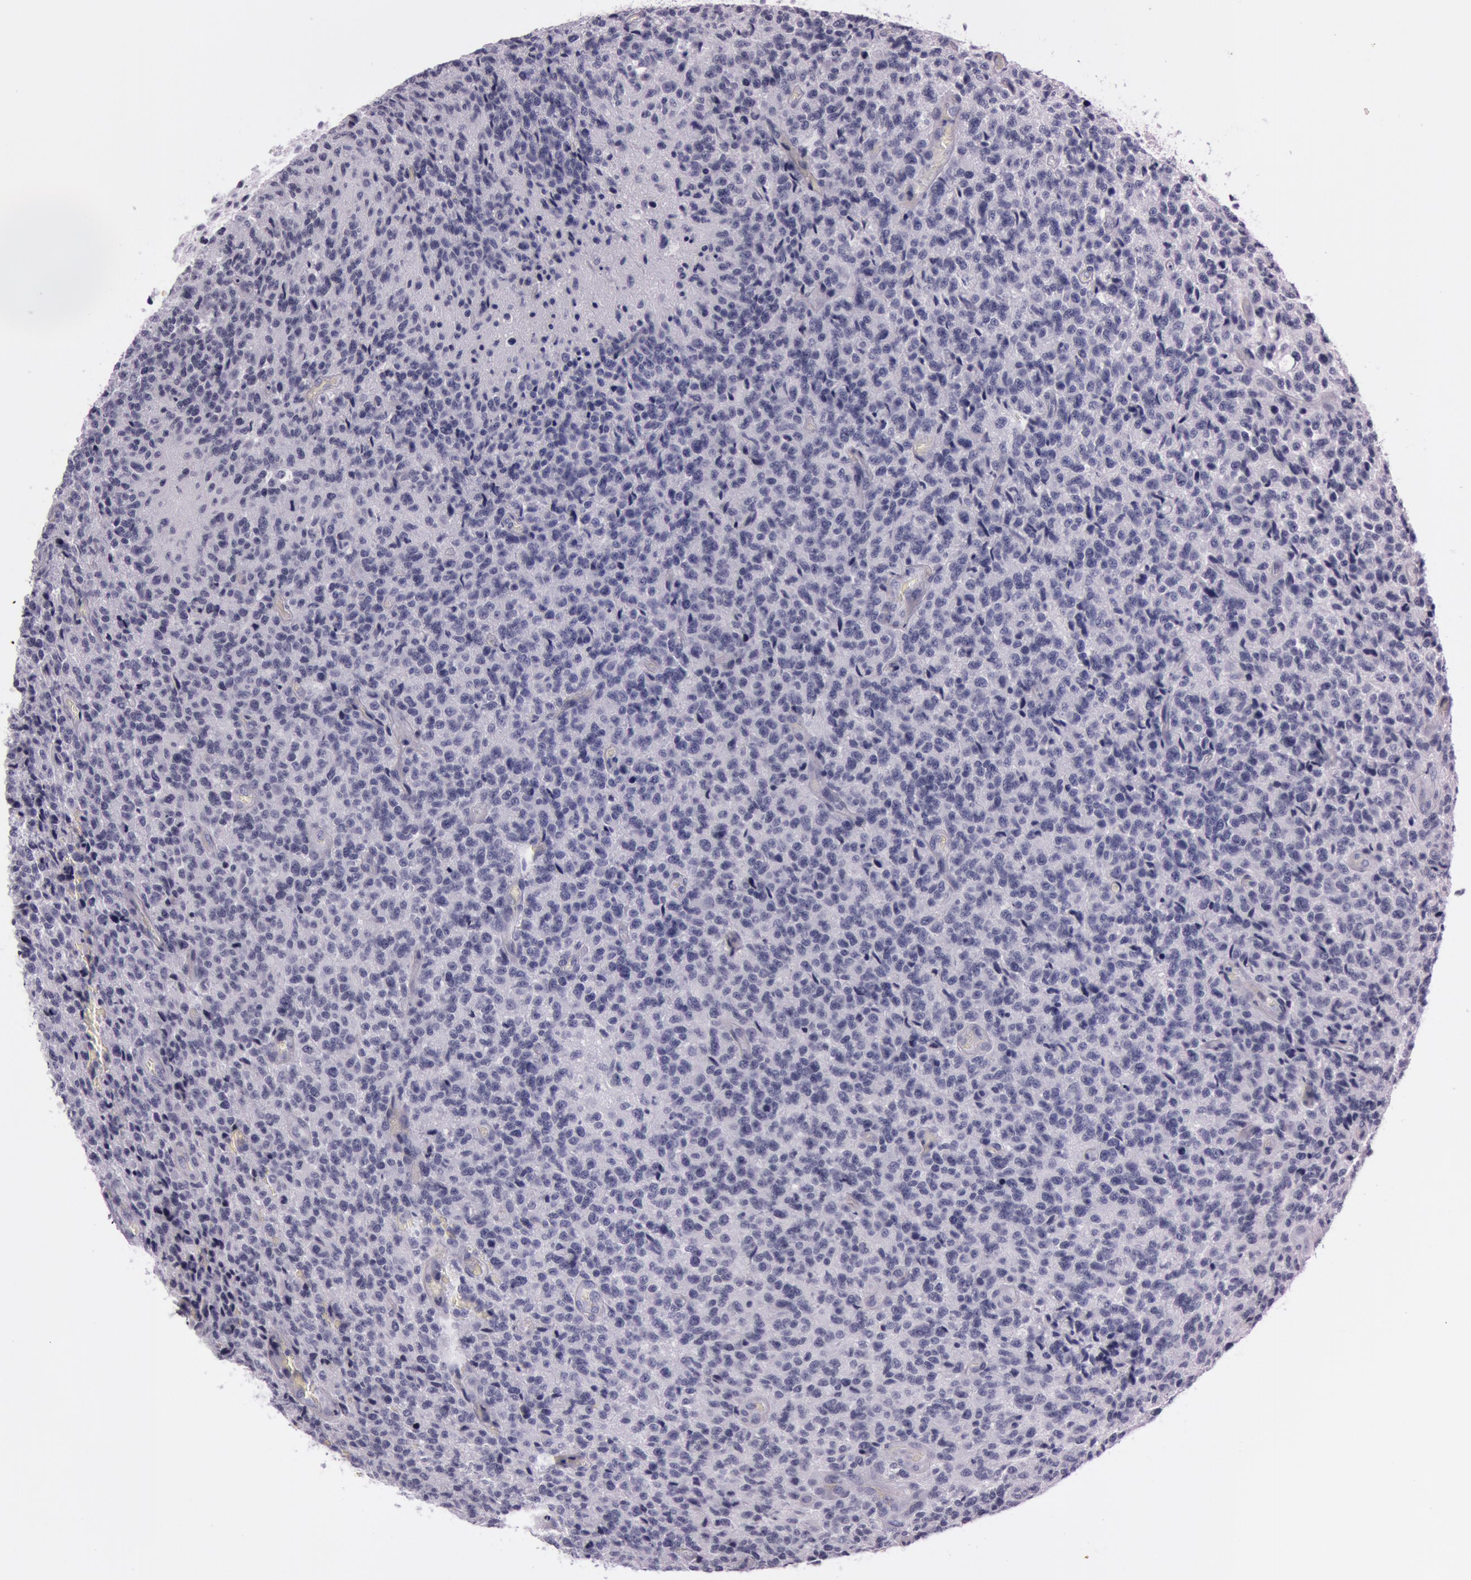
{"staining": {"intensity": "negative", "quantity": "none", "location": "none"}, "tissue": "glioma", "cell_type": "Tumor cells", "image_type": "cancer", "snomed": [{"axis": "morphology", "description": "Glioma, malignant, High grade"}, {"axis": "topography", "description": "Brain"}], "caption": "Immunohistochemistry of human malignant glioma (high-grade) exhibits no positivity in tumor cells.", "gene": "S100A7", "patient": {"sex": "male", "age": 36}}